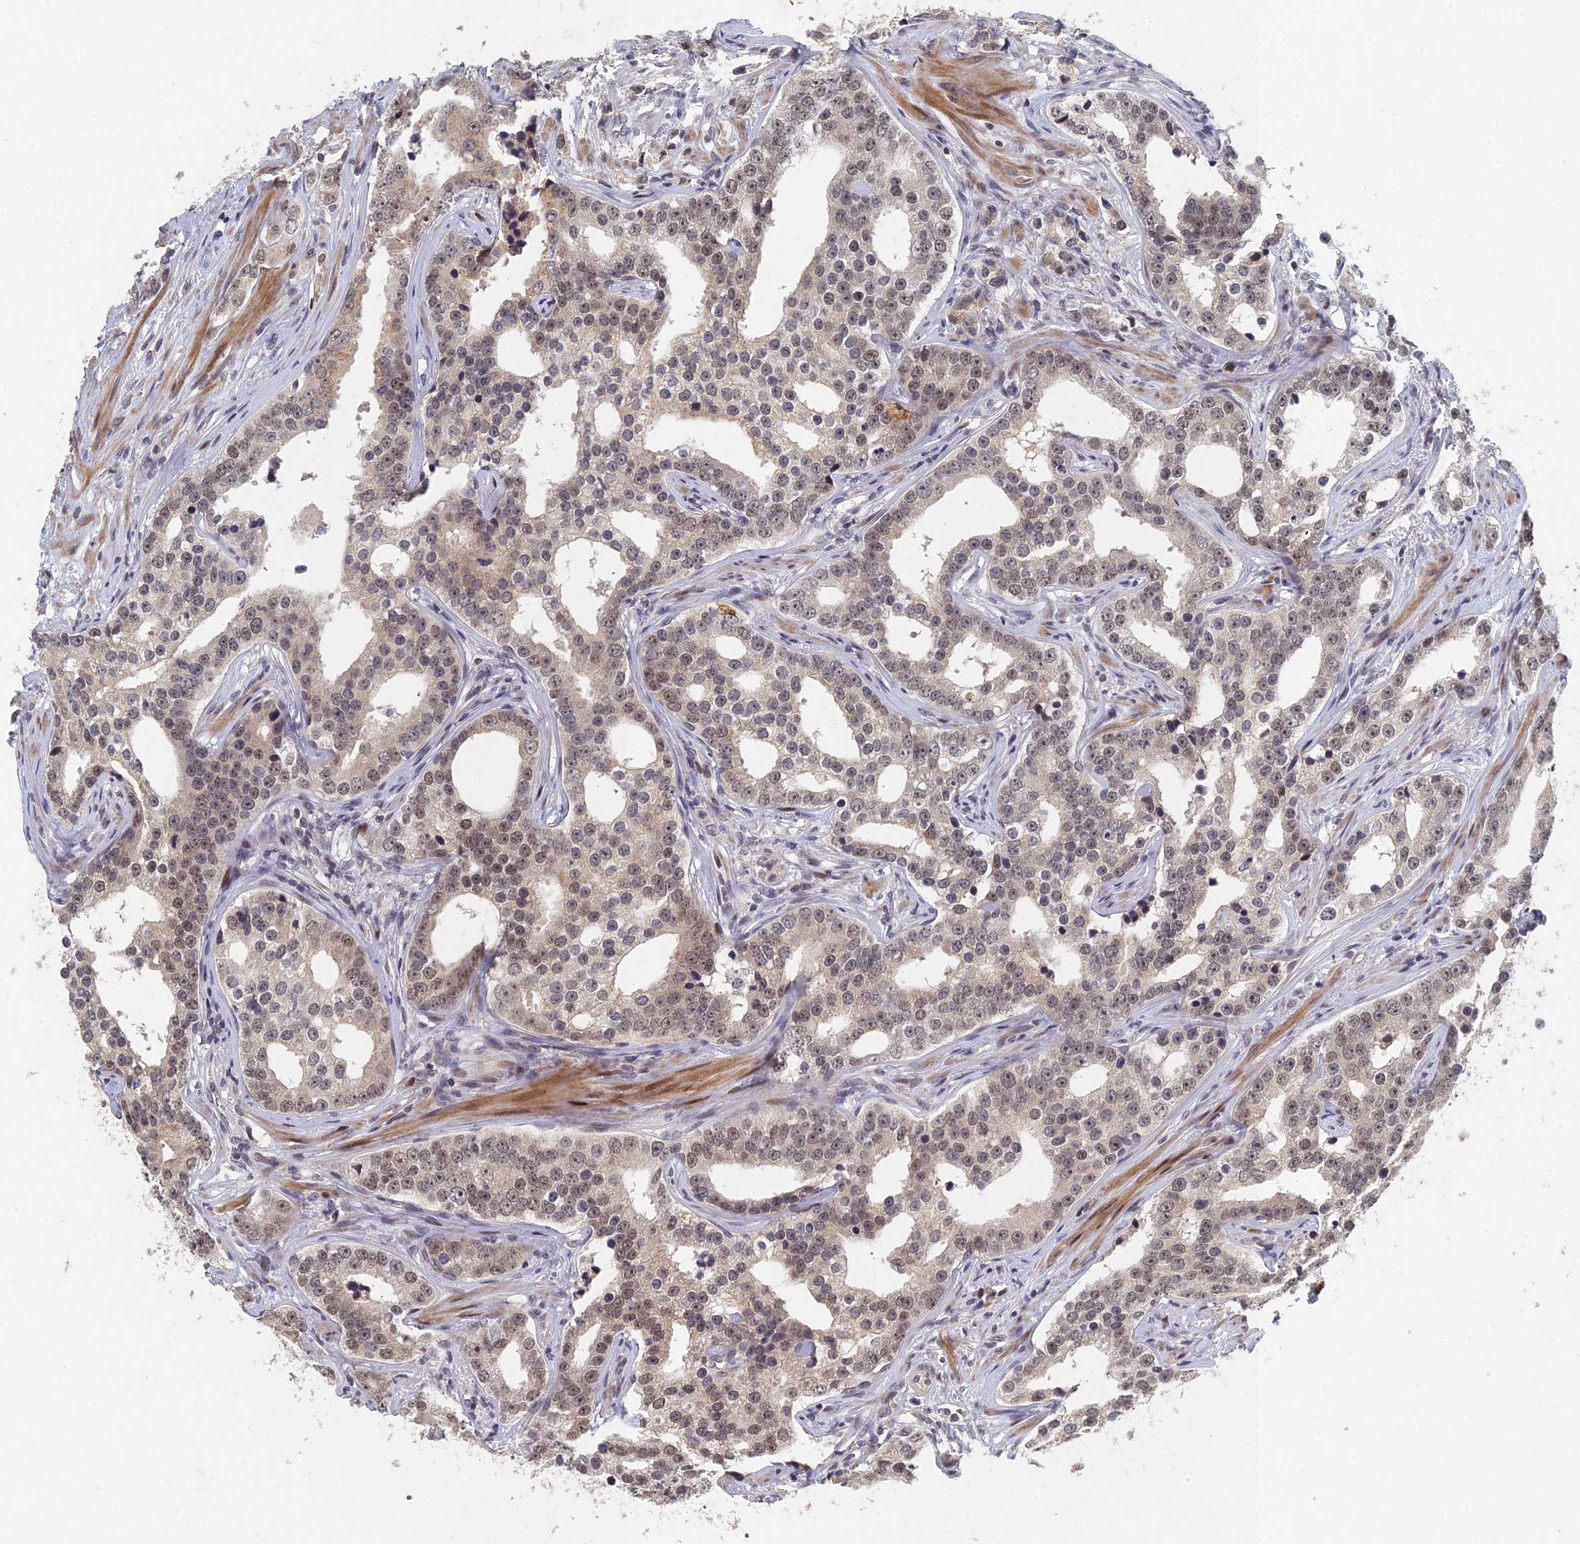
{"staining": {"intensity": "weak", "quantity": ">75%", "location": "cytoplasmic/membranous,nuclear"}, "tissue": "prostate cancer", "cell_type": "Tumor cells", "image_type": "cancer", "snomed": [{"axis": "morphology", "description": "Adenocarcinoma, High grade"}, {"axis": "topography", "description": "Prostate"}], "caption": "DAB (3,3'-diaminobenzidine) immunohistochemical staining of prostate cancer (high-grade adenocarcinoma) exhibits weak cytoplasmic/membranous and nuclear protein staining in about >75% of tumor cells.", "gene": "GNA15", "patient": {"sex": "male", "age": 62}}